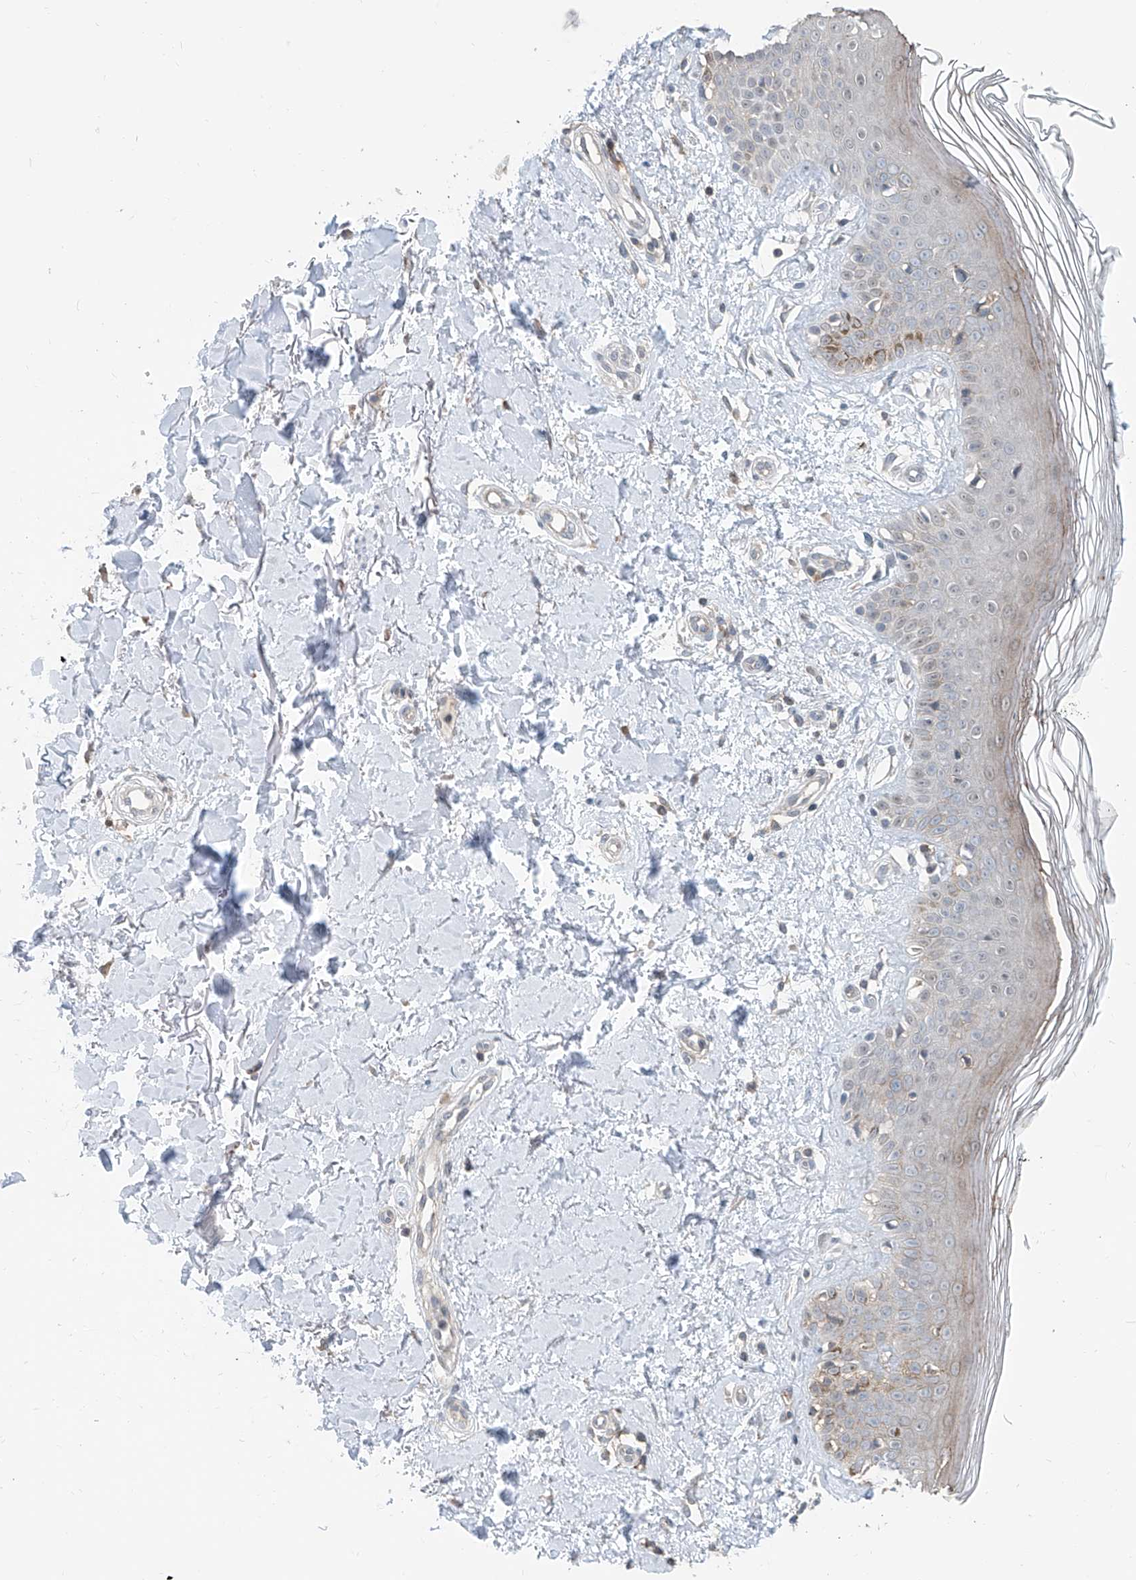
{"staining": {"intensity": "weak", "quantity": "25%-75%", "location": "cytoplasmic/membranous"}, "tissue": "skin", "cell_type": "Fibroblasts", "image_type": "normal", "snomed": [{"axis": "morphology", "description": "Normal tissue, NOS"}, {"axis": "topography", "description": "Skin"}], "caption": "Brown immunohistochemical staining in unremarkable human skin demonstrates weak cytoplasmic/membranous positivity in about 25%-75% of fibroblasts.", "gene": "KCNK10", "patient": {"sex": "female", "age": 64}}